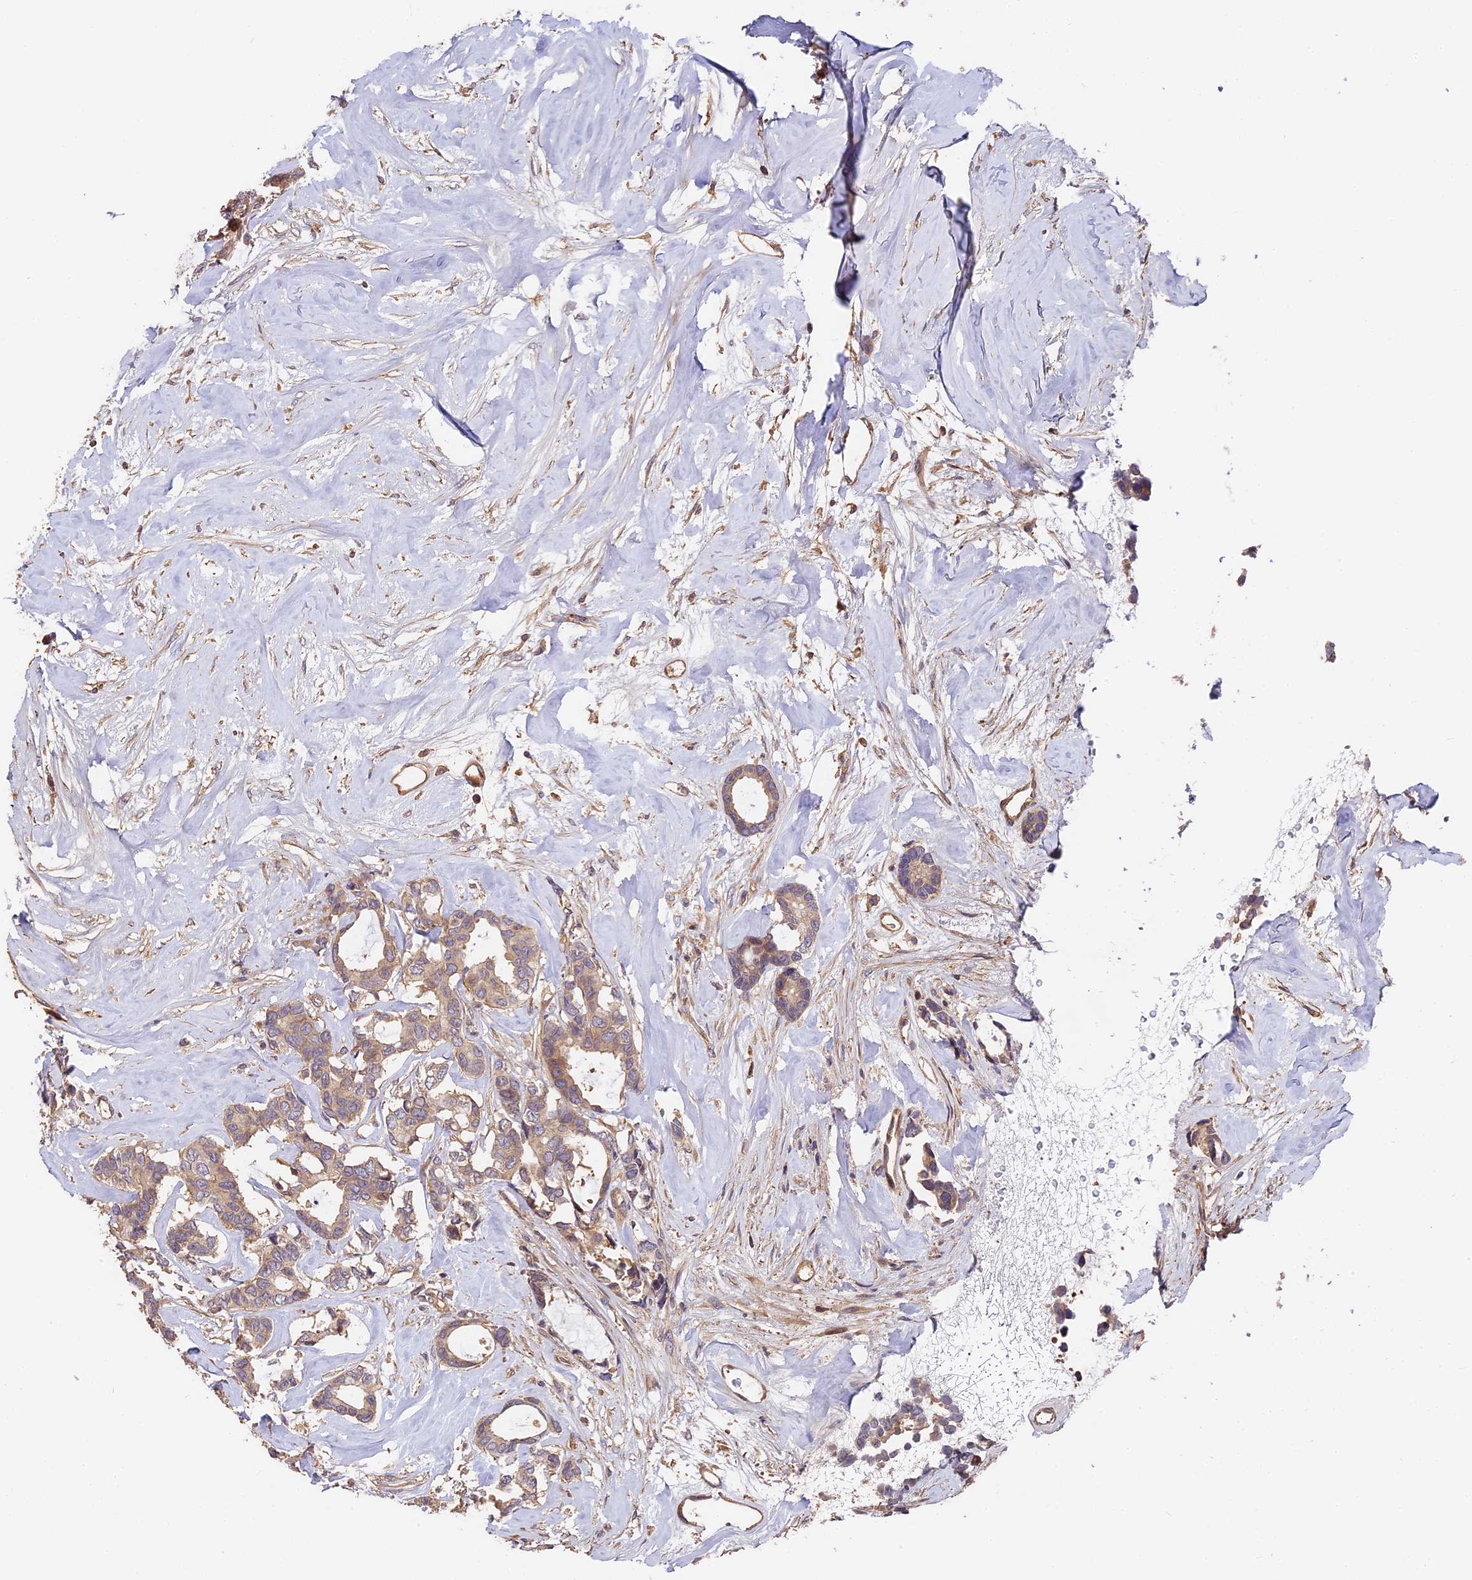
{"staining": {"intensity": "weak", "quantity": "25%-75%", "location": "cytoplasmic/membranous"}, "tissue": "breast cancer", "cell_type": "Tumor cells", "image_type": "cancer", "snomed": [{"axis": "morphology", "description": "Duct carcinoma"}, {"axis": "topography", "description": "Breast"}], "caption": "This is an image of IHC staining of breast cancer, which shows weak staining in the cytoplasmic/membranous of tumor cells.", "gene": "ARHGAP17", "patient": {"sex": "female", "age": 87}}